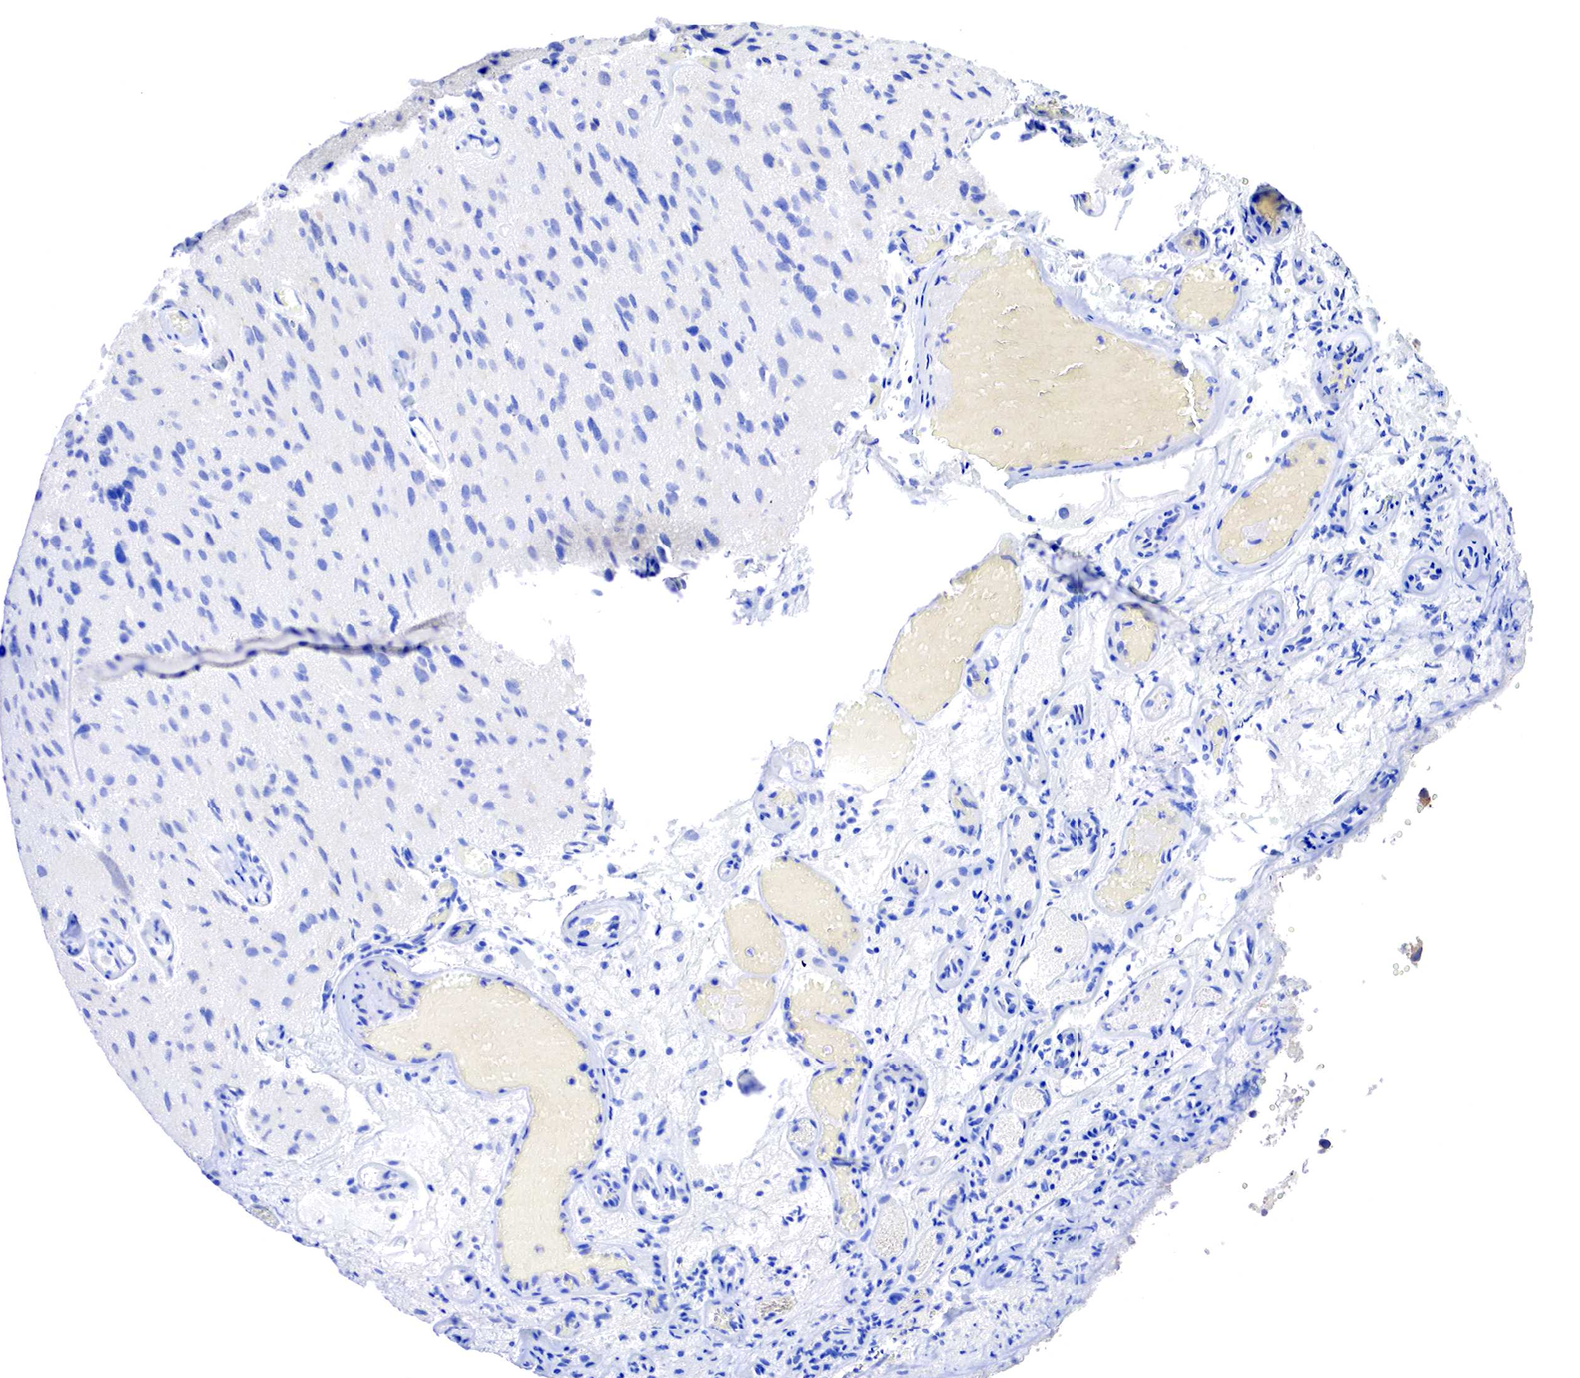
{"staining": {"intensity": "weak", "quantity": "<25%", "location": "cytoplasmic/membranous,nuclear"}, "tissue": "glioma", "cell_type": "Tumor cells", "image_type": "cancer", "snomed": [{"axis": "morphology", "description": "Glioma, malignant, High grade"}, {"axis": "topography", "description": "Brain"}], "caption": "DAB immunohistochemical staining of glioma demonstrates no significant expression in tumor cells. The staining is performed using DAB brown chromogen with nuclei counter-stained in using hematoxylin.", "gene": "PABIR2", "patient": {"sex": "male", "age": 69}}